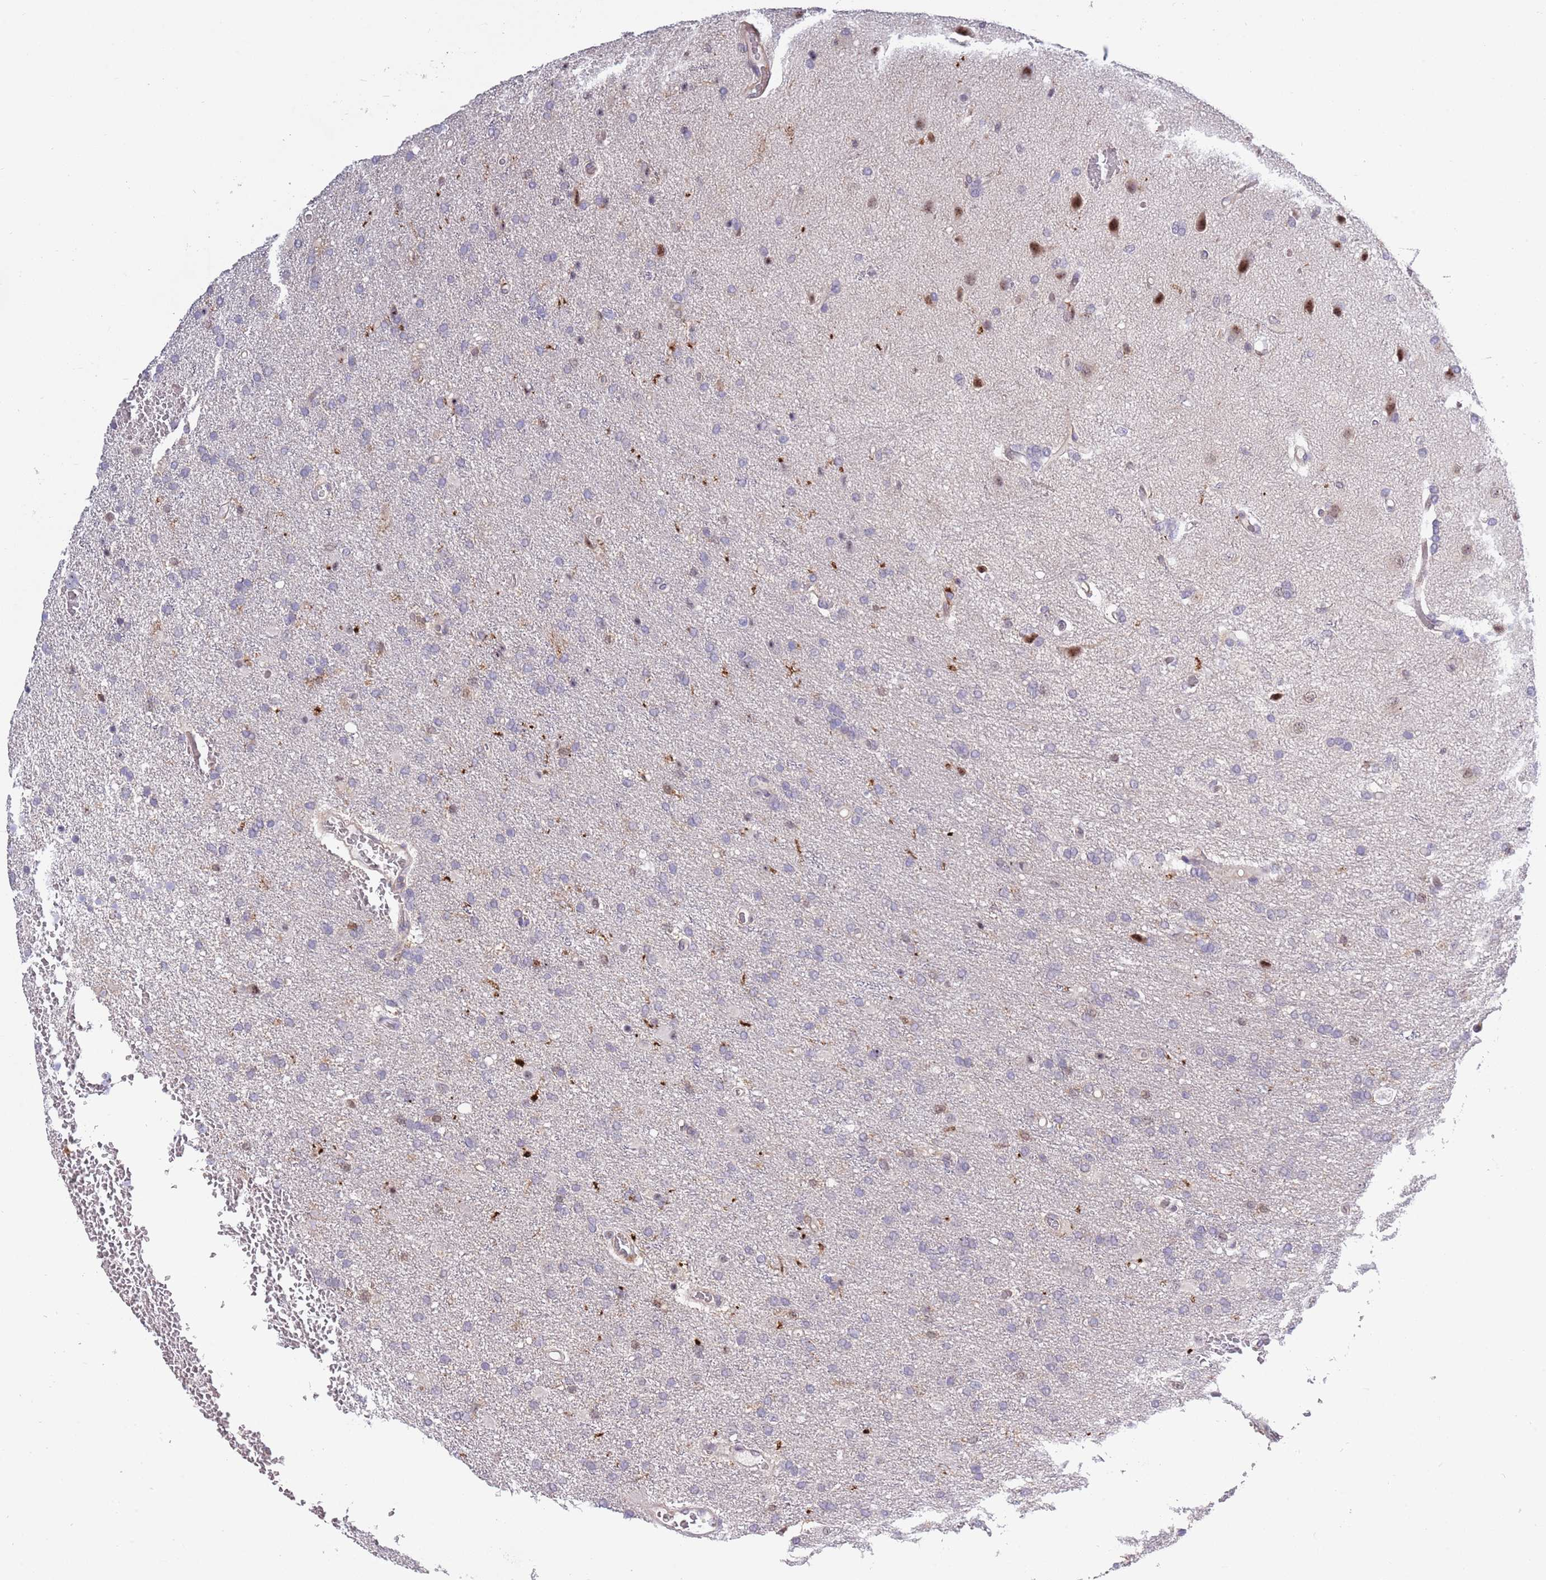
{"staining": {"intensity": "negative", "quantity": "none", "location": "none"}, "tissue": "glioma", "cell_type": "Tumor cells", "image_type": "cancer", "snomed": [{"axis": "morphology", "description": "Glioma, malignant, High grade"}, {"axis": "topography", "description": "Brain"}], "caption": "Histopathology image shows no protein staining in tumor cells of glioma tissue.", "gene": "CCNJL", "patient": {"sex": "female", "age": 74}}